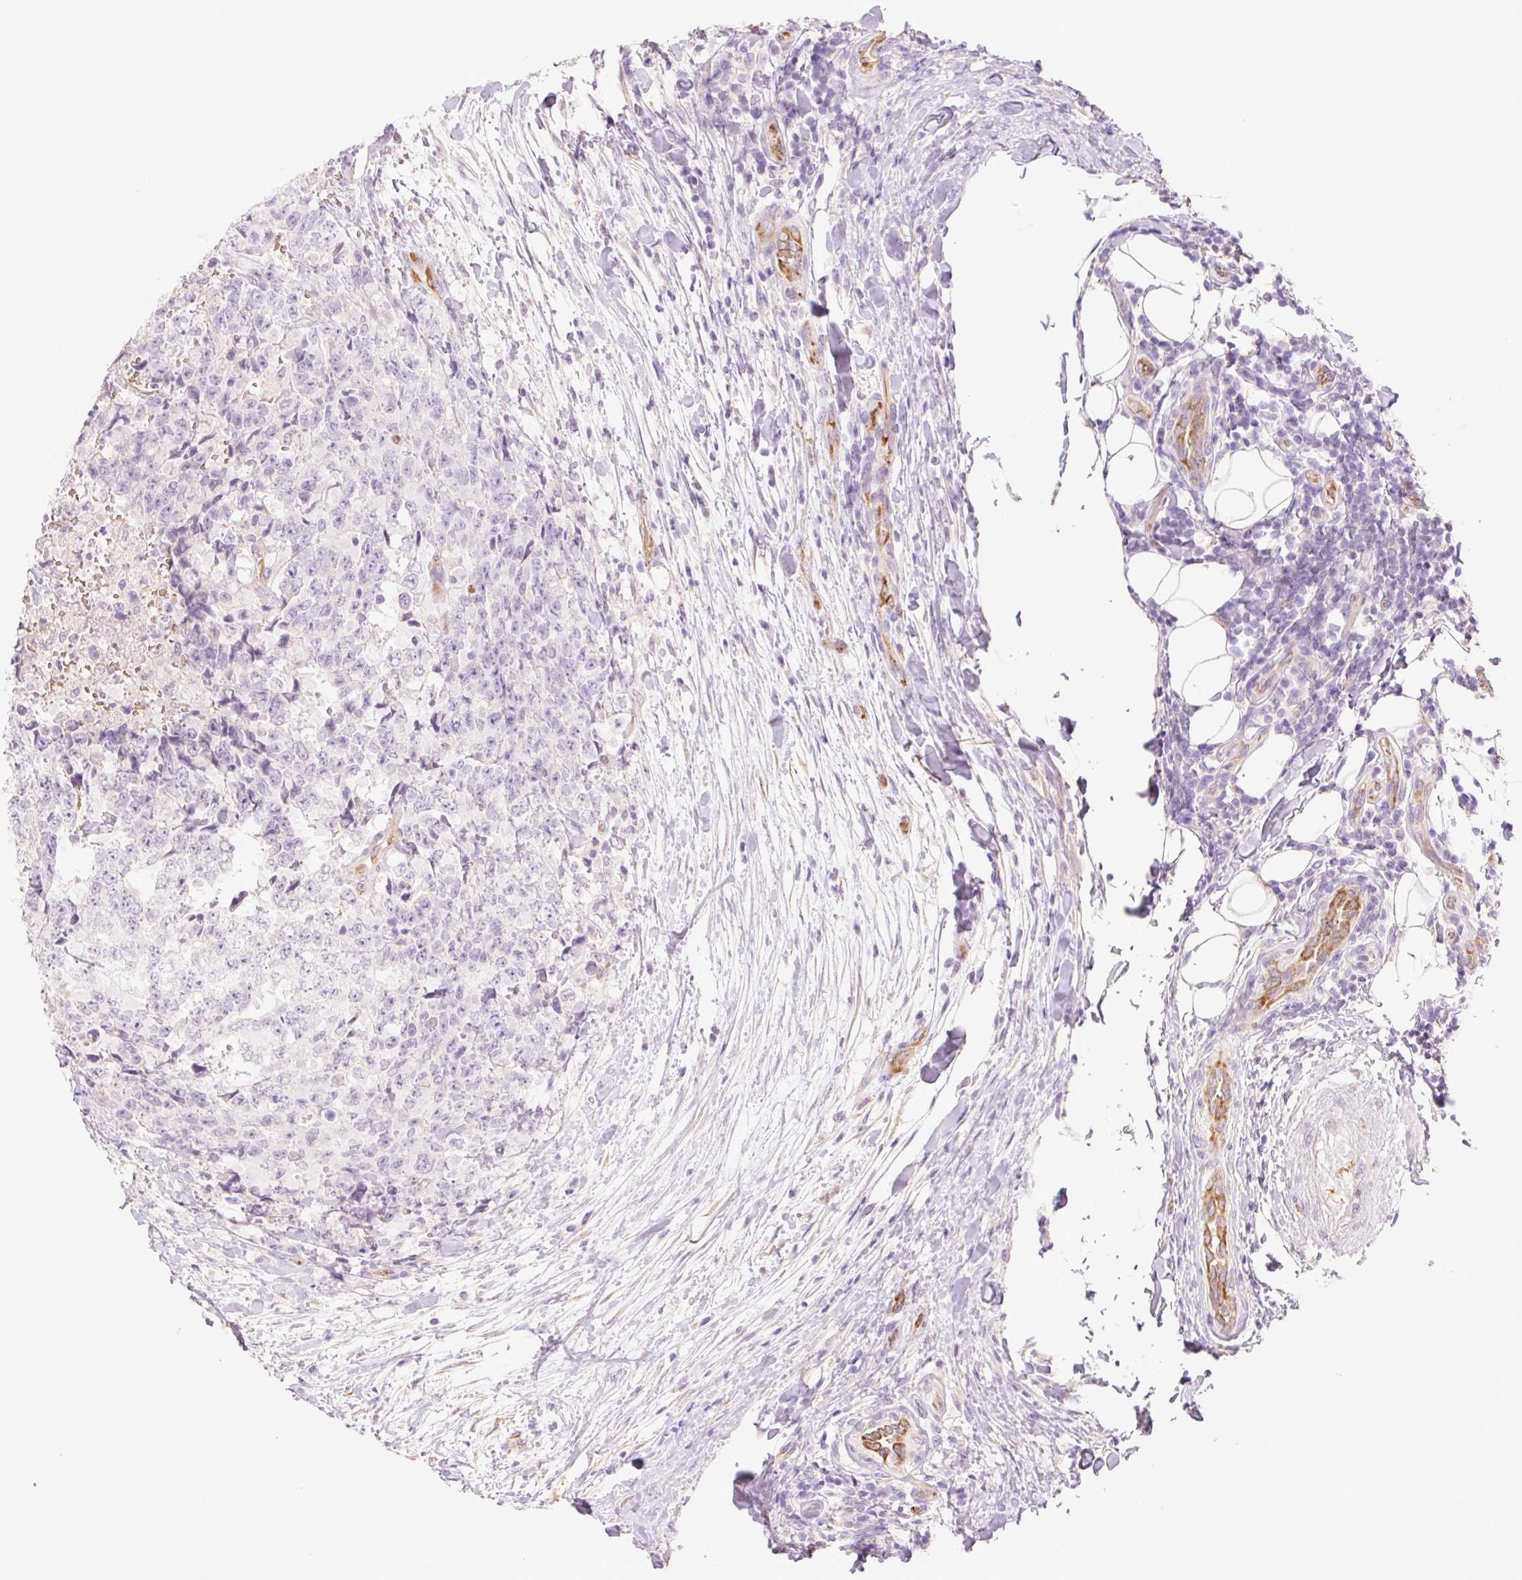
{"staining": {"intensity": "negative", "quantity": "none", "location": "none"}, "tissue": "testis cancer", "cell_type": "Tumor cells", "image_type": "cancer", "snomed": [{"axis": "morphology", "description": "Carcinoma, Embryonal, NOS"}, {"axis": "topography", "description": "Testis"}], "caption": "The photomicrograph displays no staining of tumor cells in embryonal carcinoma (testis).", "gene": "IGFL3", "patient": {"sex": "male", "age": 24}}